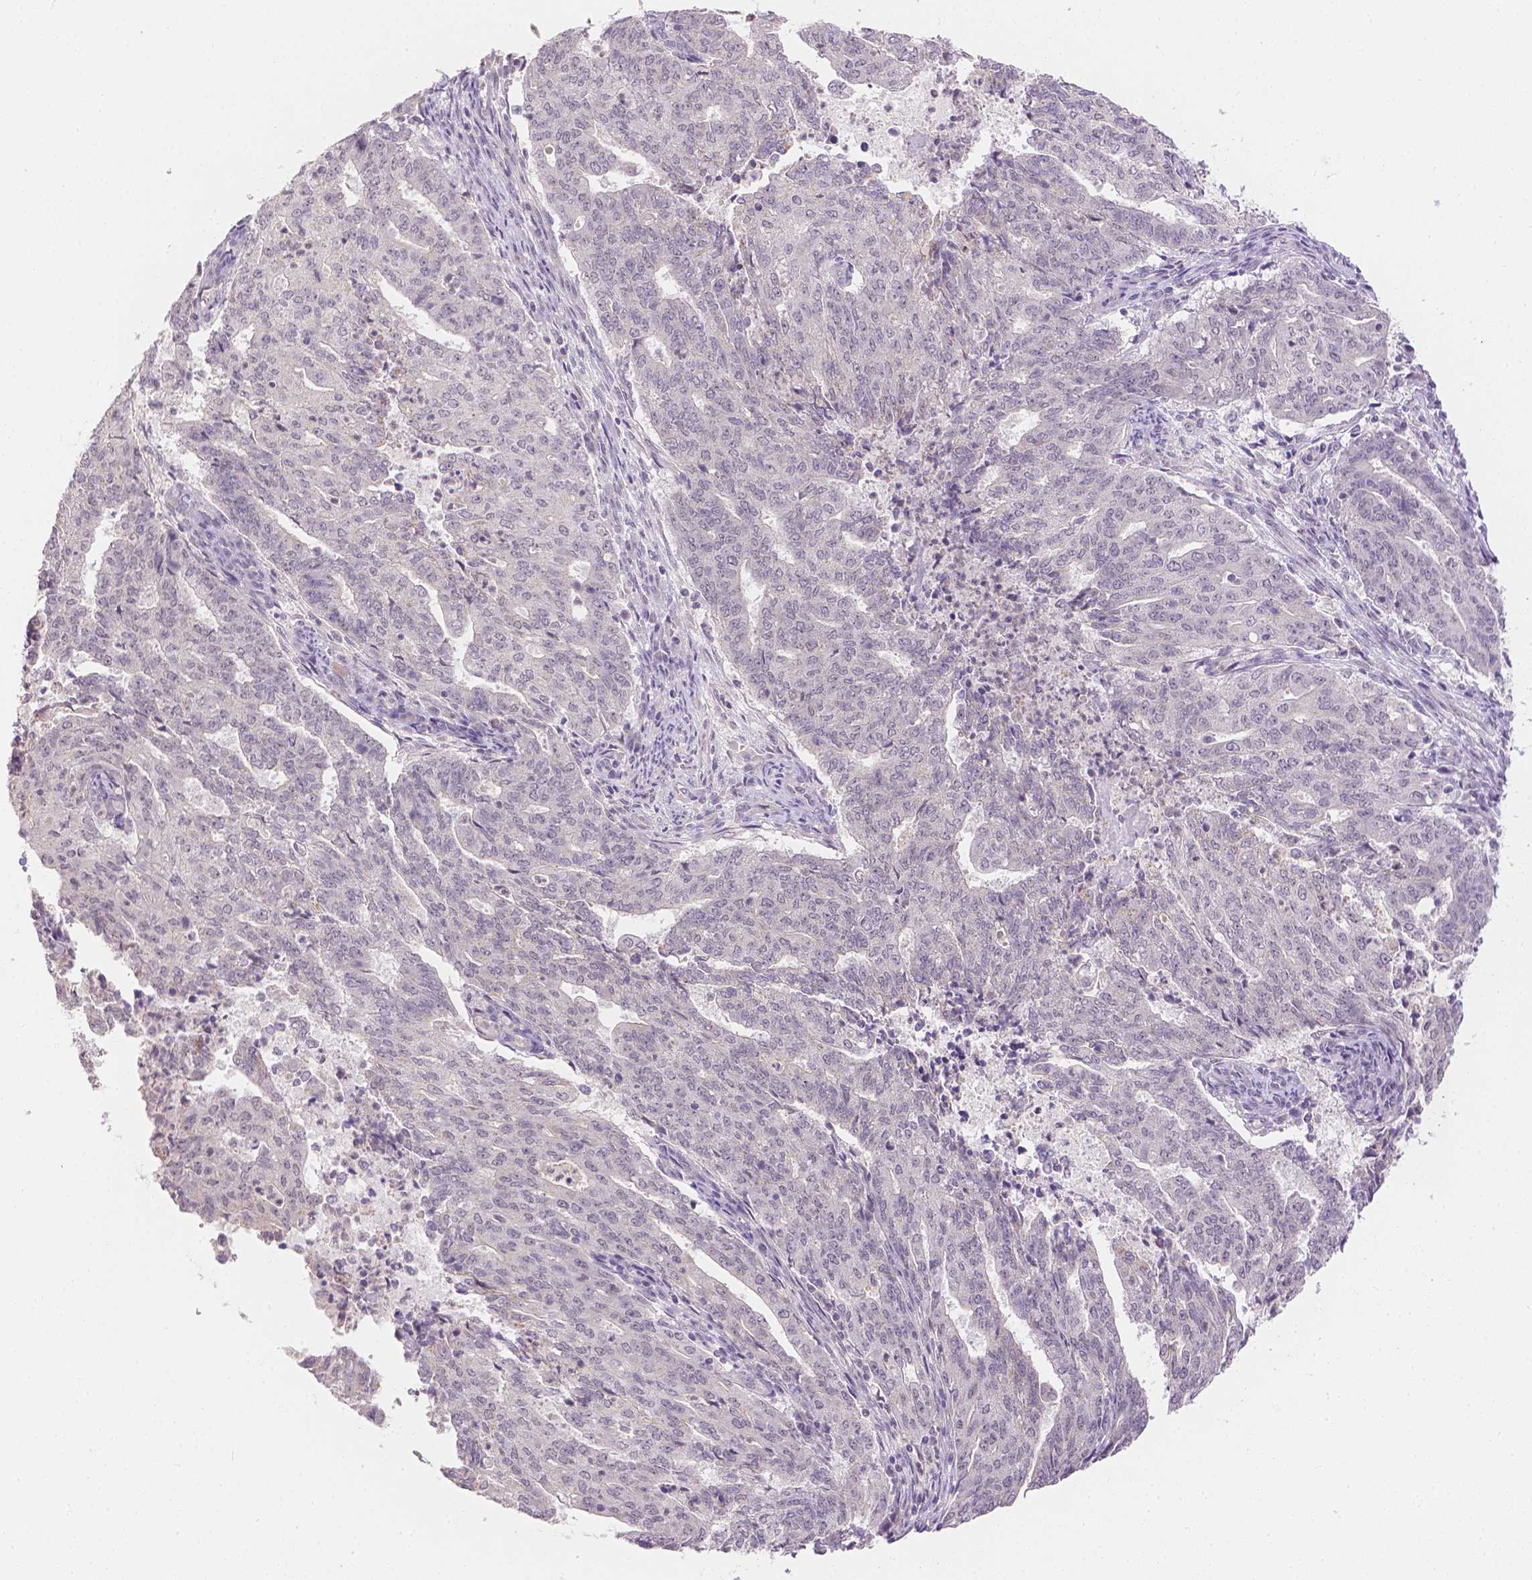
{"staining": {"intensity": "negative", "quantity": "none", "location": "none"}, "tissue": "endometrial cancer", "cell_type": "Tumor cells", "image_type": "cancer", "snomed": [{"axis": "morphology", "description": "Adenocarcinoma, NOS"}, {"axis": "topography", "description": "Endometrium"}], "caption": "A histopathology image of human endometrial adenocarcinoma is negative for staining in tumor cells.", "gene": "ZNF280B", "patient": {"sex": "female", "age": 82}}